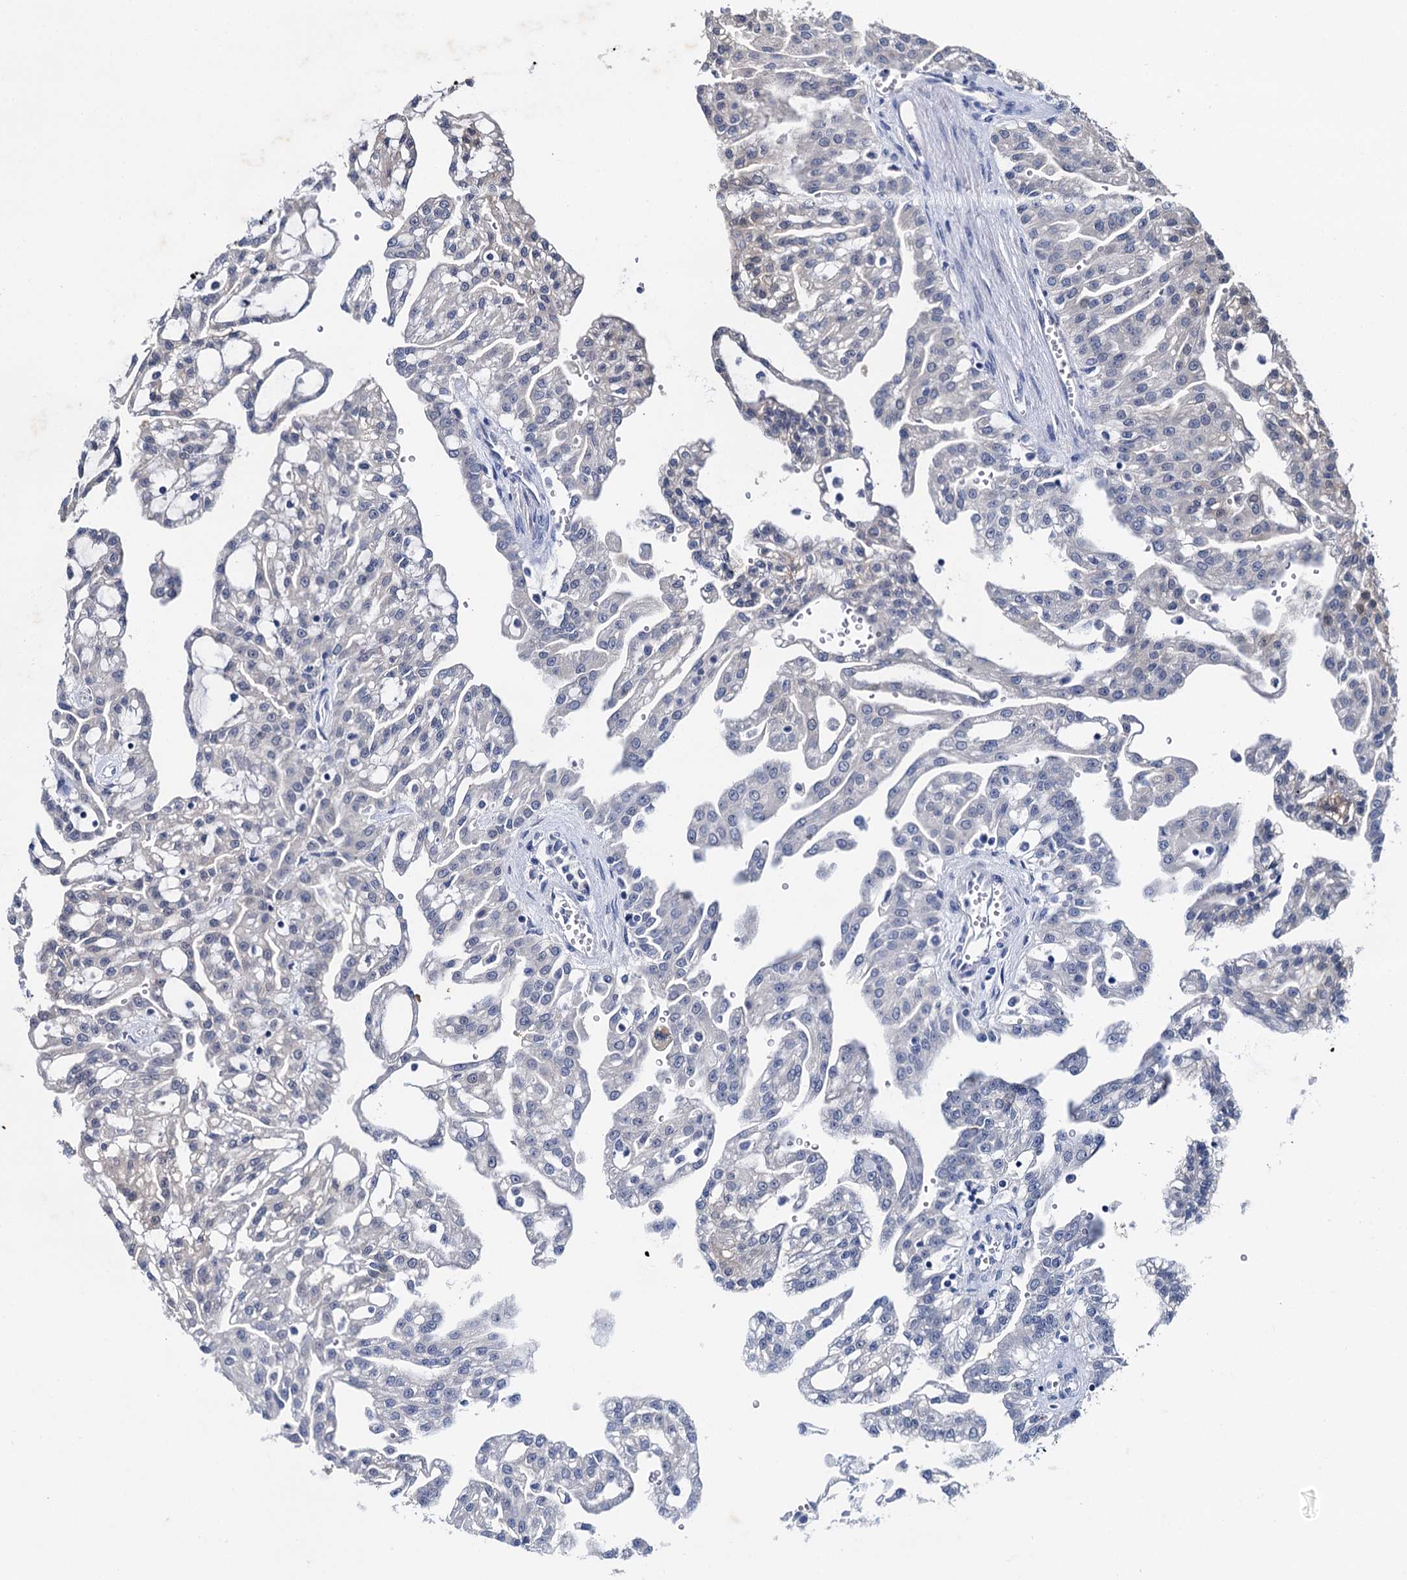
{"staining": {"intensity": "weak", "quantity": "<25%", "location": "cytoplasmic/membranous"}, "tissue": "renal cancer", "cell_type": "Tumor cells", "image_type": "cancer", "snomed": [{"axis": "morphology", "description": "Adenocarcinoma, NOS"}, {"axis": "topography", "description": "Kidney"}], "caption": "A histopathology image of renal adenocarcinoma stained for a protein exhibits no brown staining in tumor cells.", "gene": "SLC46A3", "patient": {"sex": "male", "age": 63}}